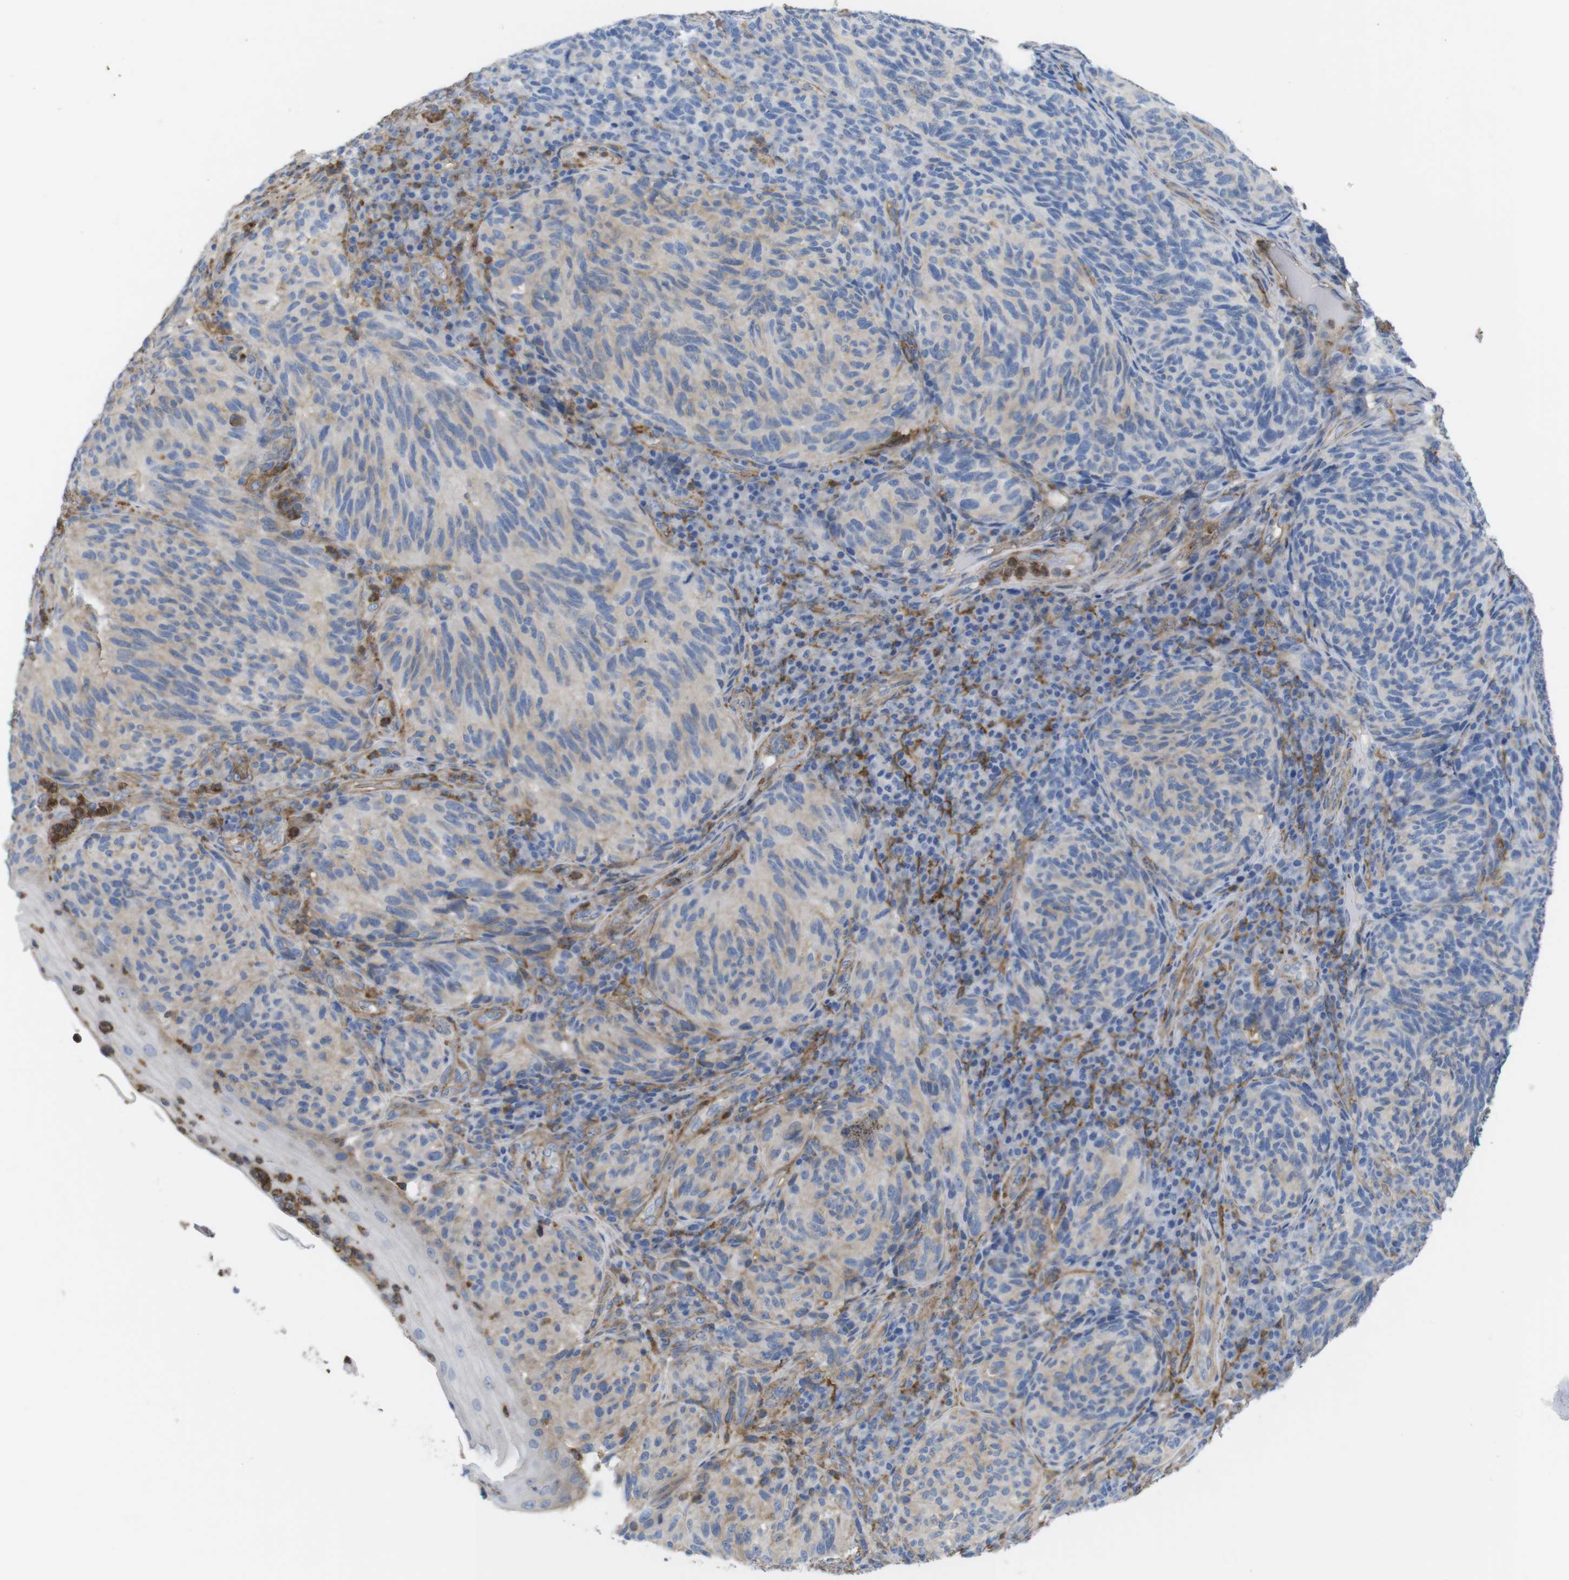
{"staining": {"intensity": "negative", "quantity": "none", "location": "none"}, "tissue": "melanoma", "cell_type": "Tumor cells", "image_type": "cancer", "snomed": [{"axis": "morphology", "description": "Malignant melanoma, NOS"}, {"axis": "topography", "description": "Skin"}], "caption": "IHC photomicrograph of neoplastic tissue: malignant melanoma stained with DAB reveals no significant protein positivity in tumor cells.", "gene": "CYBRD1", "patient": {"sex": "female", "age": 73}}